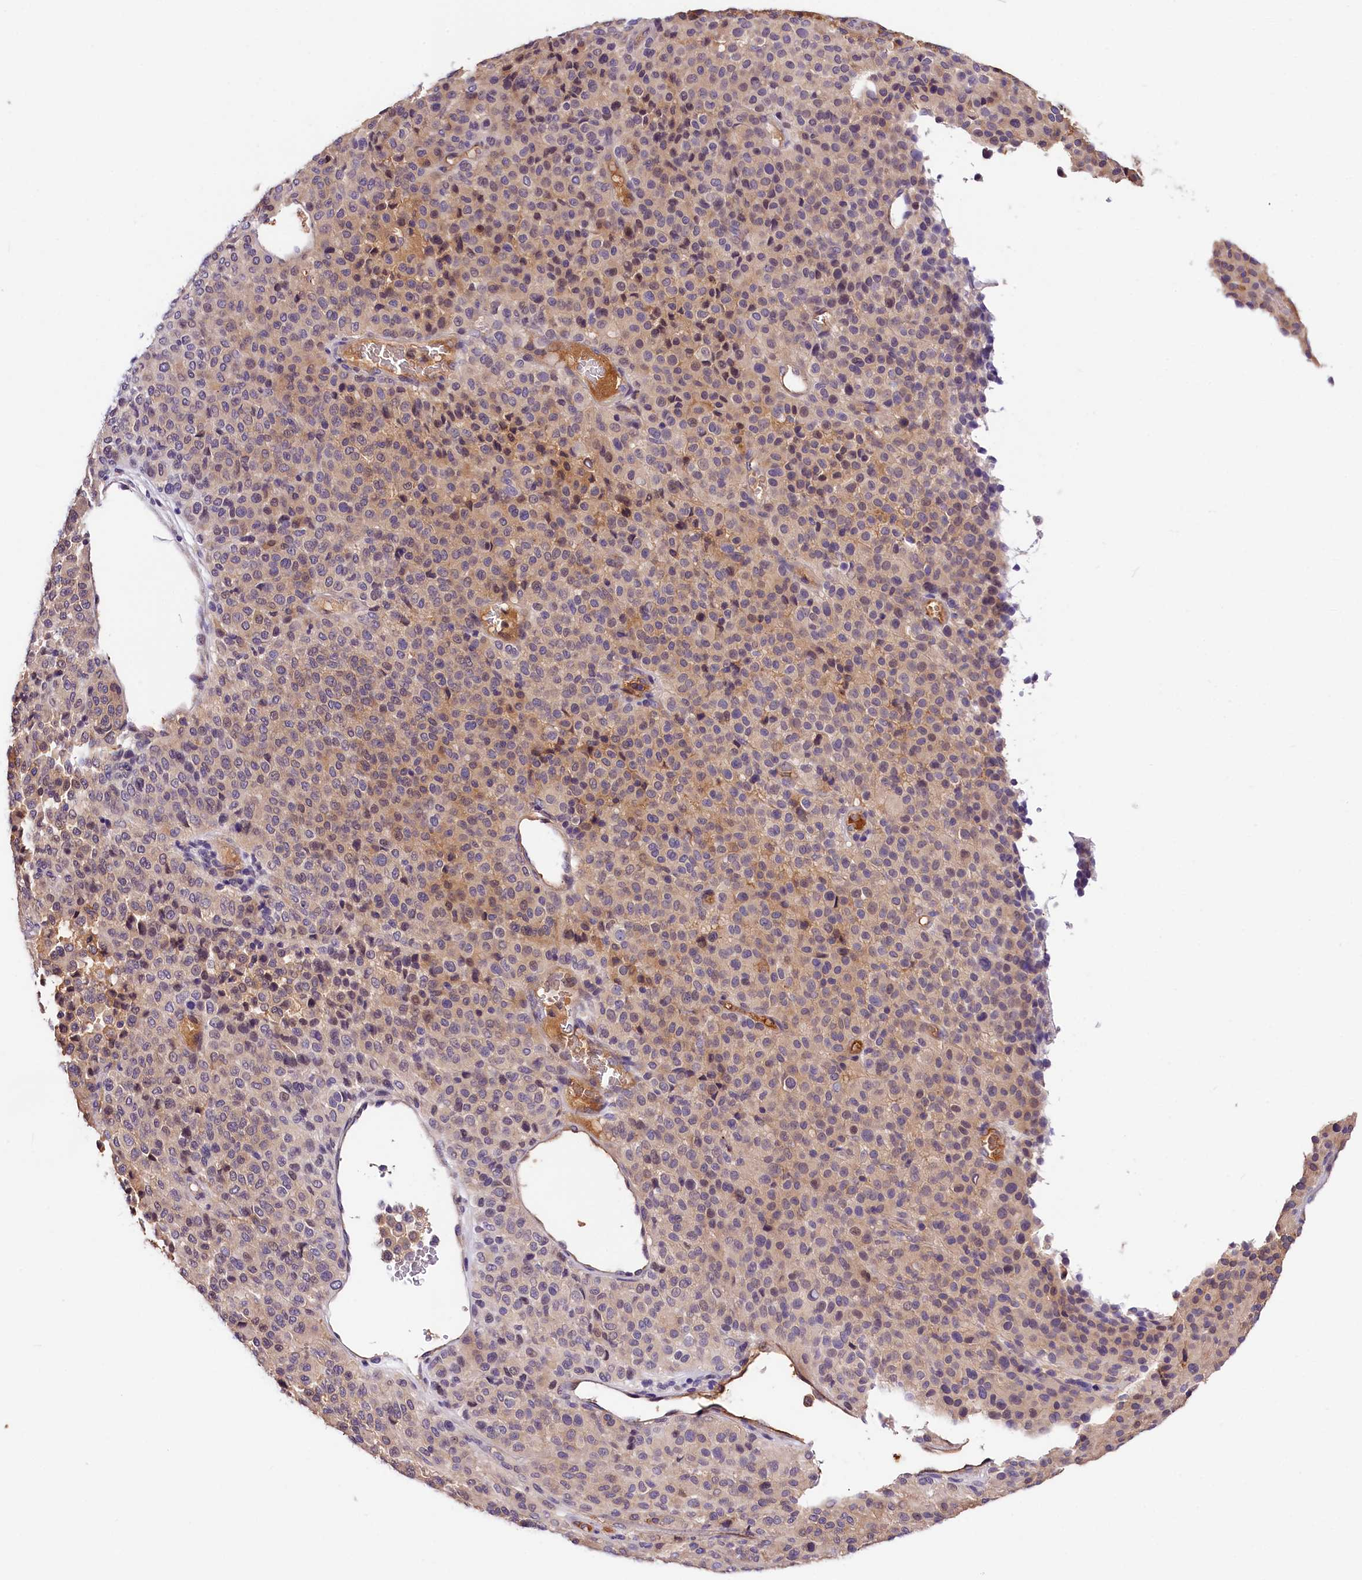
{"staining": {"intensity": "moderate", "quantity": "<25%", "location": "cytoplasmic/membranous"}, "tissue": "melanoma", "cell_type": "Tumor cells", "image_type": "cancer", "snomed": [{"axis": "morphology", "description": "Malignant melanoma, Metastatic site"}, {"axis": "topography", "description": "Pancreas"}], "caption": "Melanoma was stained to show a protein in brown. There is low levels of moderate cytoplasmic/membranous staining in about <25% of tumor cells.", "gene": "ARMC6", "patient": {"sex": "female", "age": 30}}